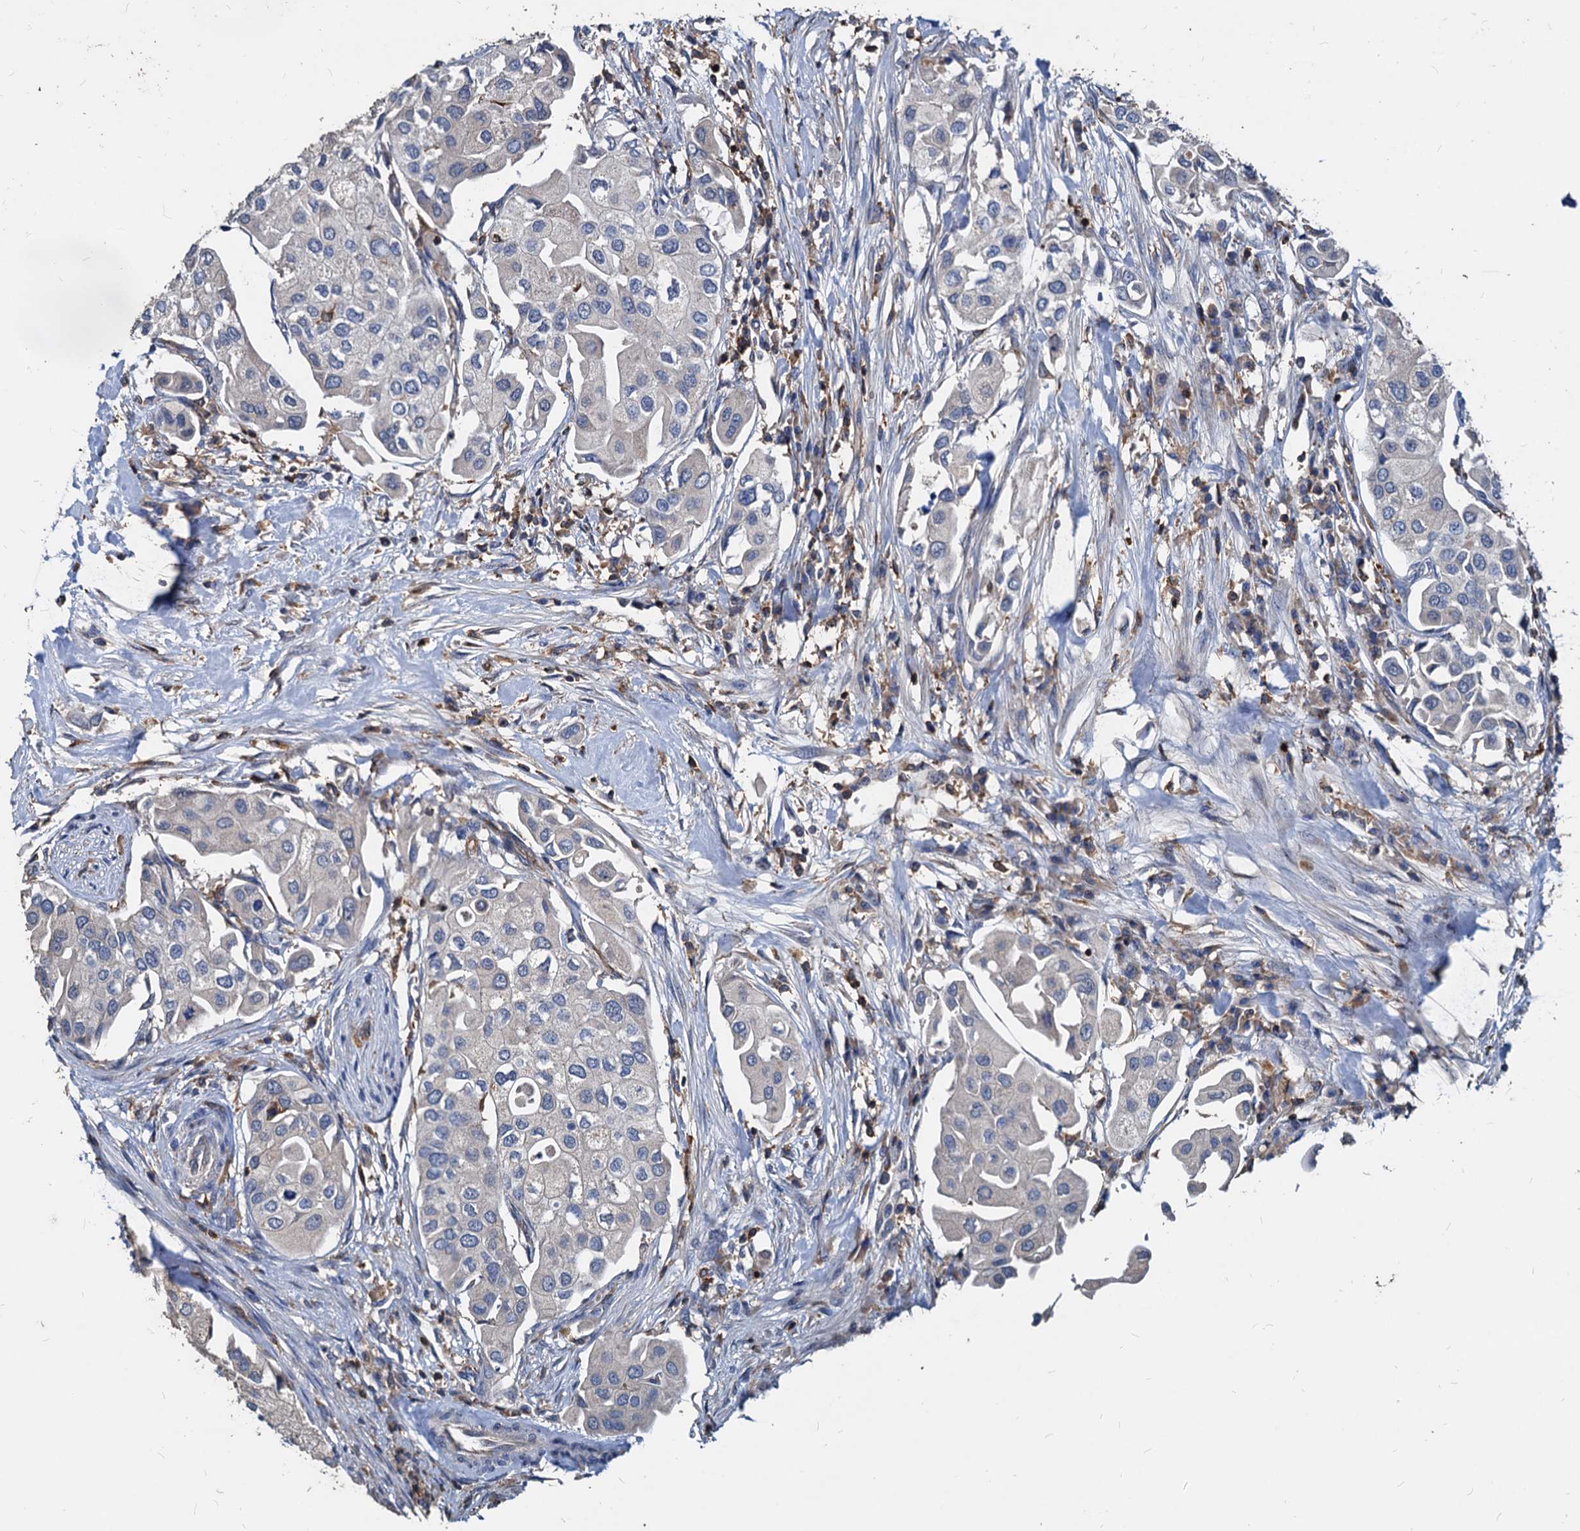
{"staining": {"intensity": "negative", "quantity": "none", "location": "none"}, "tissue": "urothelial cancer", "cell_type": "Tumor cells", "image_type": "cancer", "snomed": [{"axis": "morphology", "description": "Urothelial carcinoma, High grade"}, {"axis": "topography", "description": "Urinary bladder"}], "caption": "DAB (3,3'-diaminobenzidine) immunohistochemical staining of high-grade urothelial carcinoma demonstrates no significant expression in tumor cells. The staining was performed using DAB to visualize the protein expression in brown, while the nuclei were stained in blue with hematoxylin (Magnification: 20x).", "gene": "LCP2", "patient": {"sex": "male", "age": 64}}